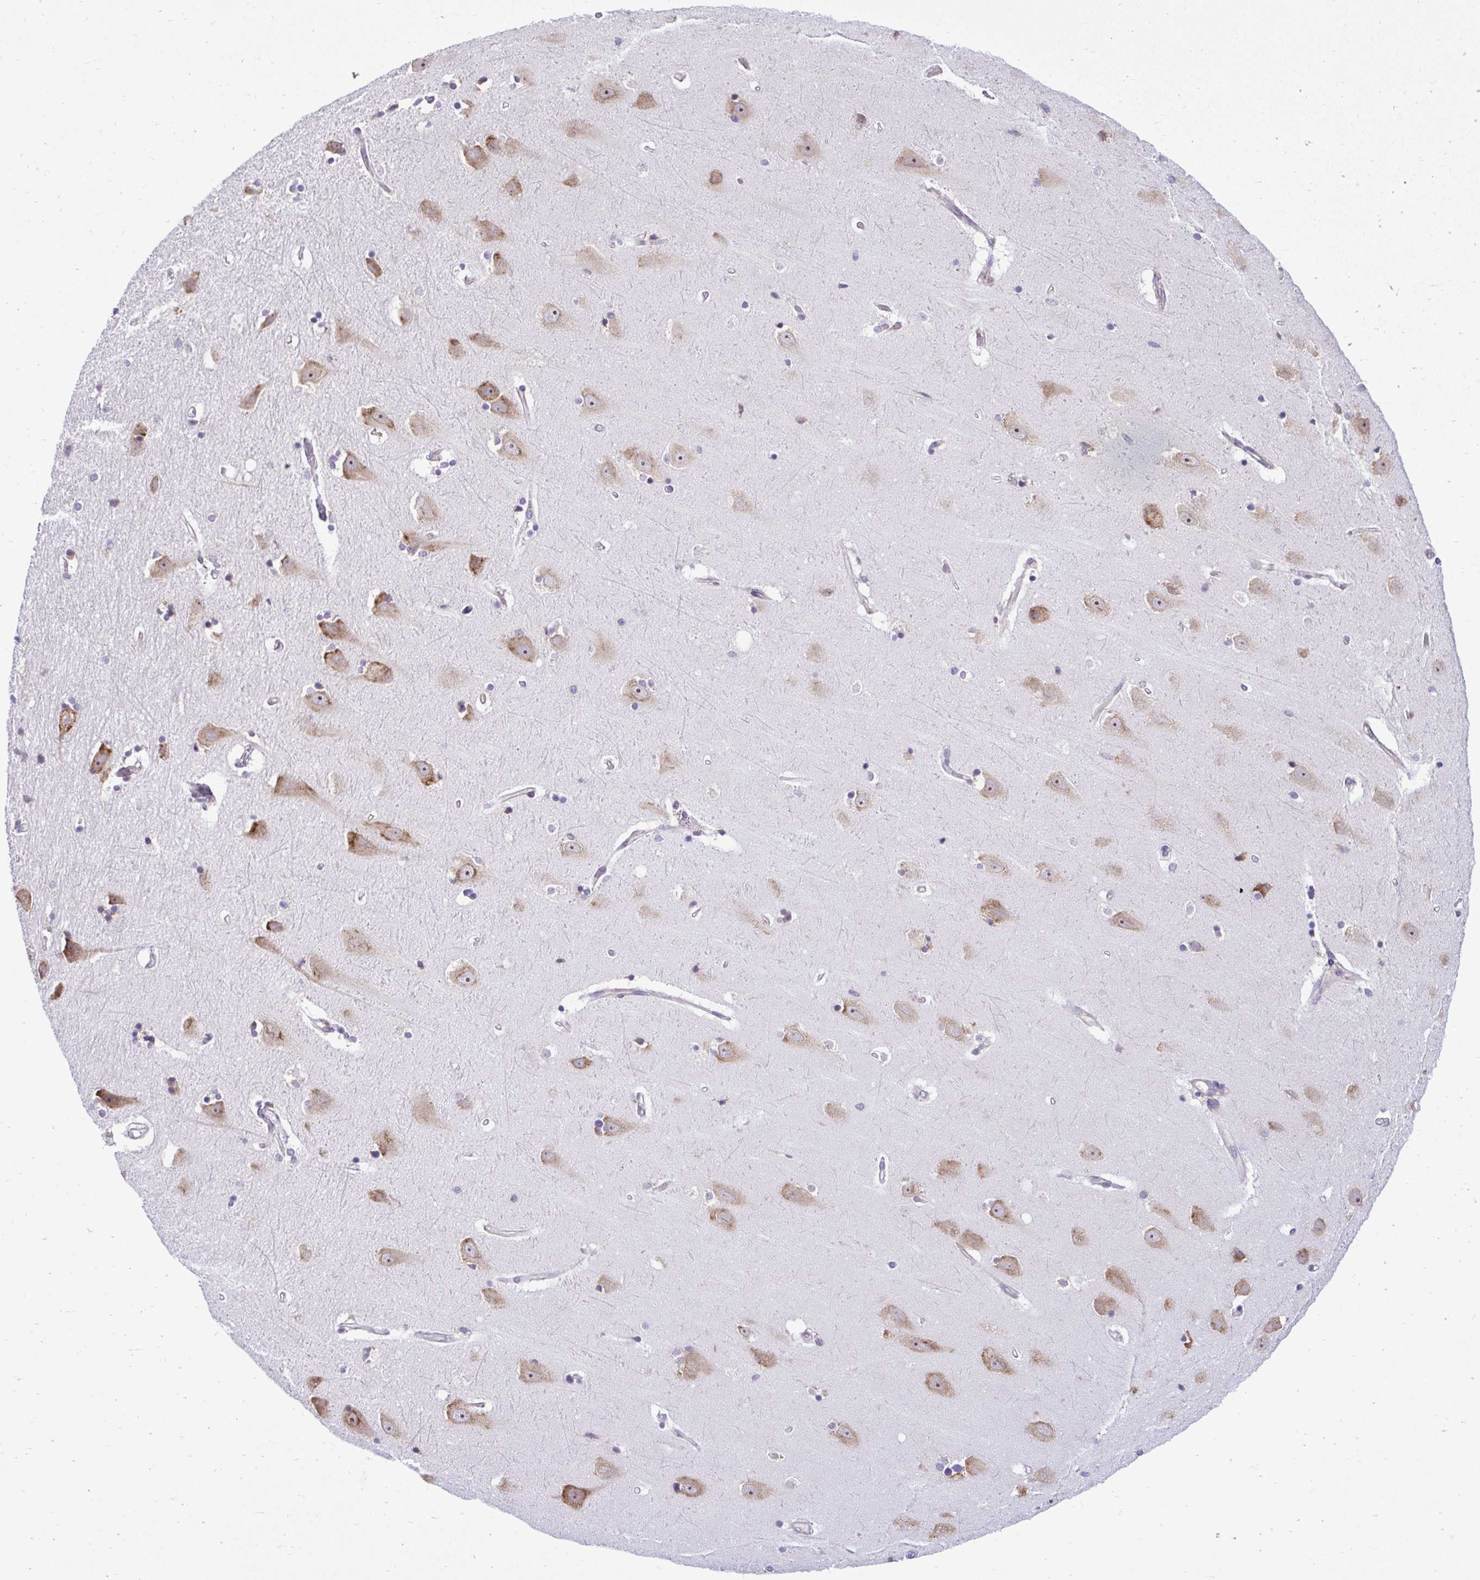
{"staining": {"intensity": "negative", "quantity": "none", "location": "none"}, "tissue": "hippocampus", "cell_type": "Glial cells", "image_type": "normal", "snomed": [{"axis": "morphology", "description": "Normal tissue, NOS"}, {"axis": "topography", "description": "Hippocampus"}], "caption": "Histopathology image shows no significant protein positivity in glial cells of benign hippocampus. Nuclei are stained in blue.", "gene": "RPL7", "patient": {"sex": "male", "age": 63}}